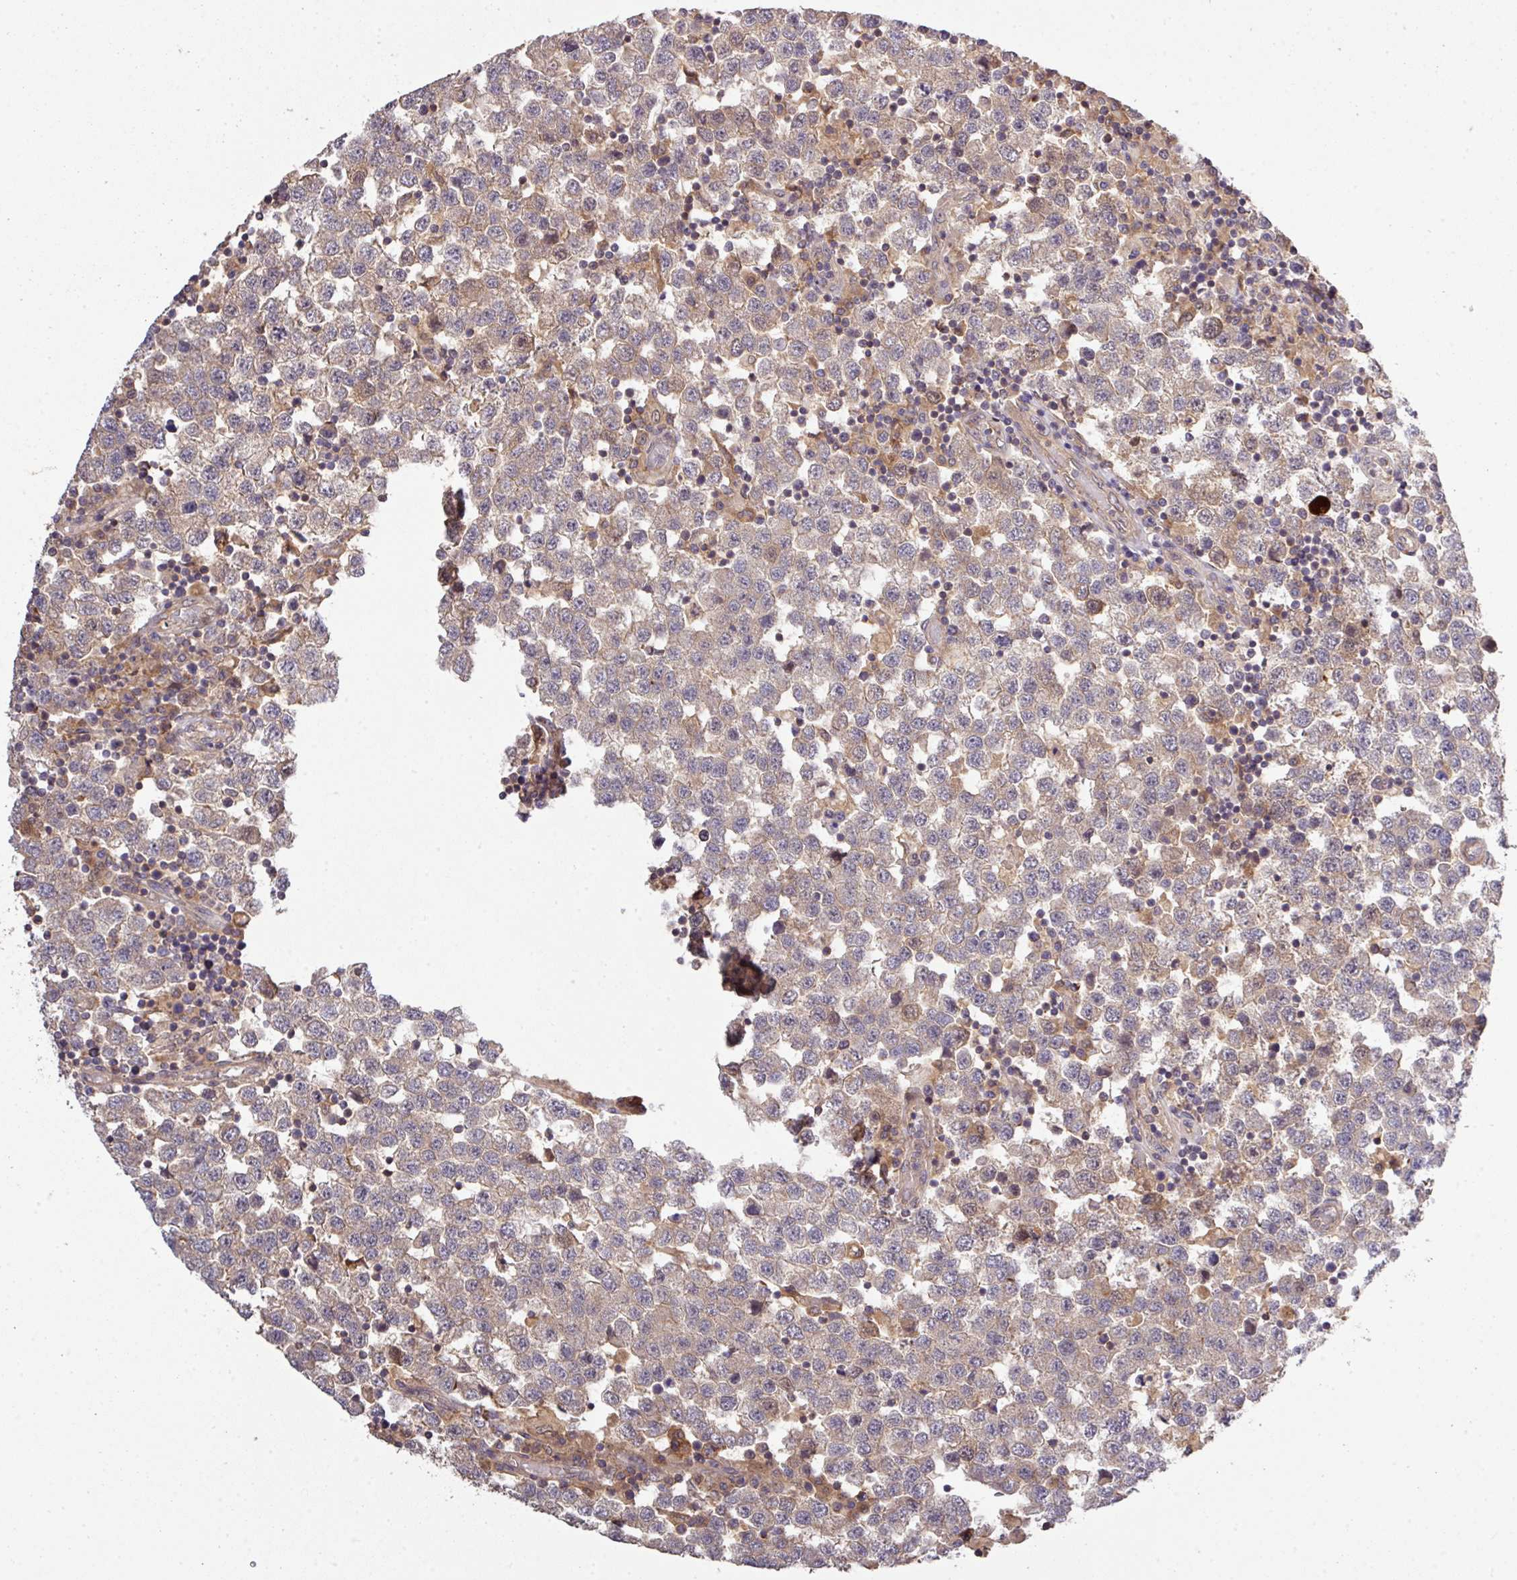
{"staining": {"intensity": "weak", "quantity": "25%-75%", "location": "cytoplasmic/membranous"}, "tissue": "testis cancer", "cell_type": "Tumor cells", "image_type": "cancer", "snomed": [{"axis": "morphology", "description": "Seminoma, NOS"}, {"axis": "topography", "description": "Testis"}], "caption": "Testis cancer (seminoma) stained with a protein marker reveals weak staining in tumor cells.", "gene": "ARPIN", "patient": {"sex": "male", "age": 34}}